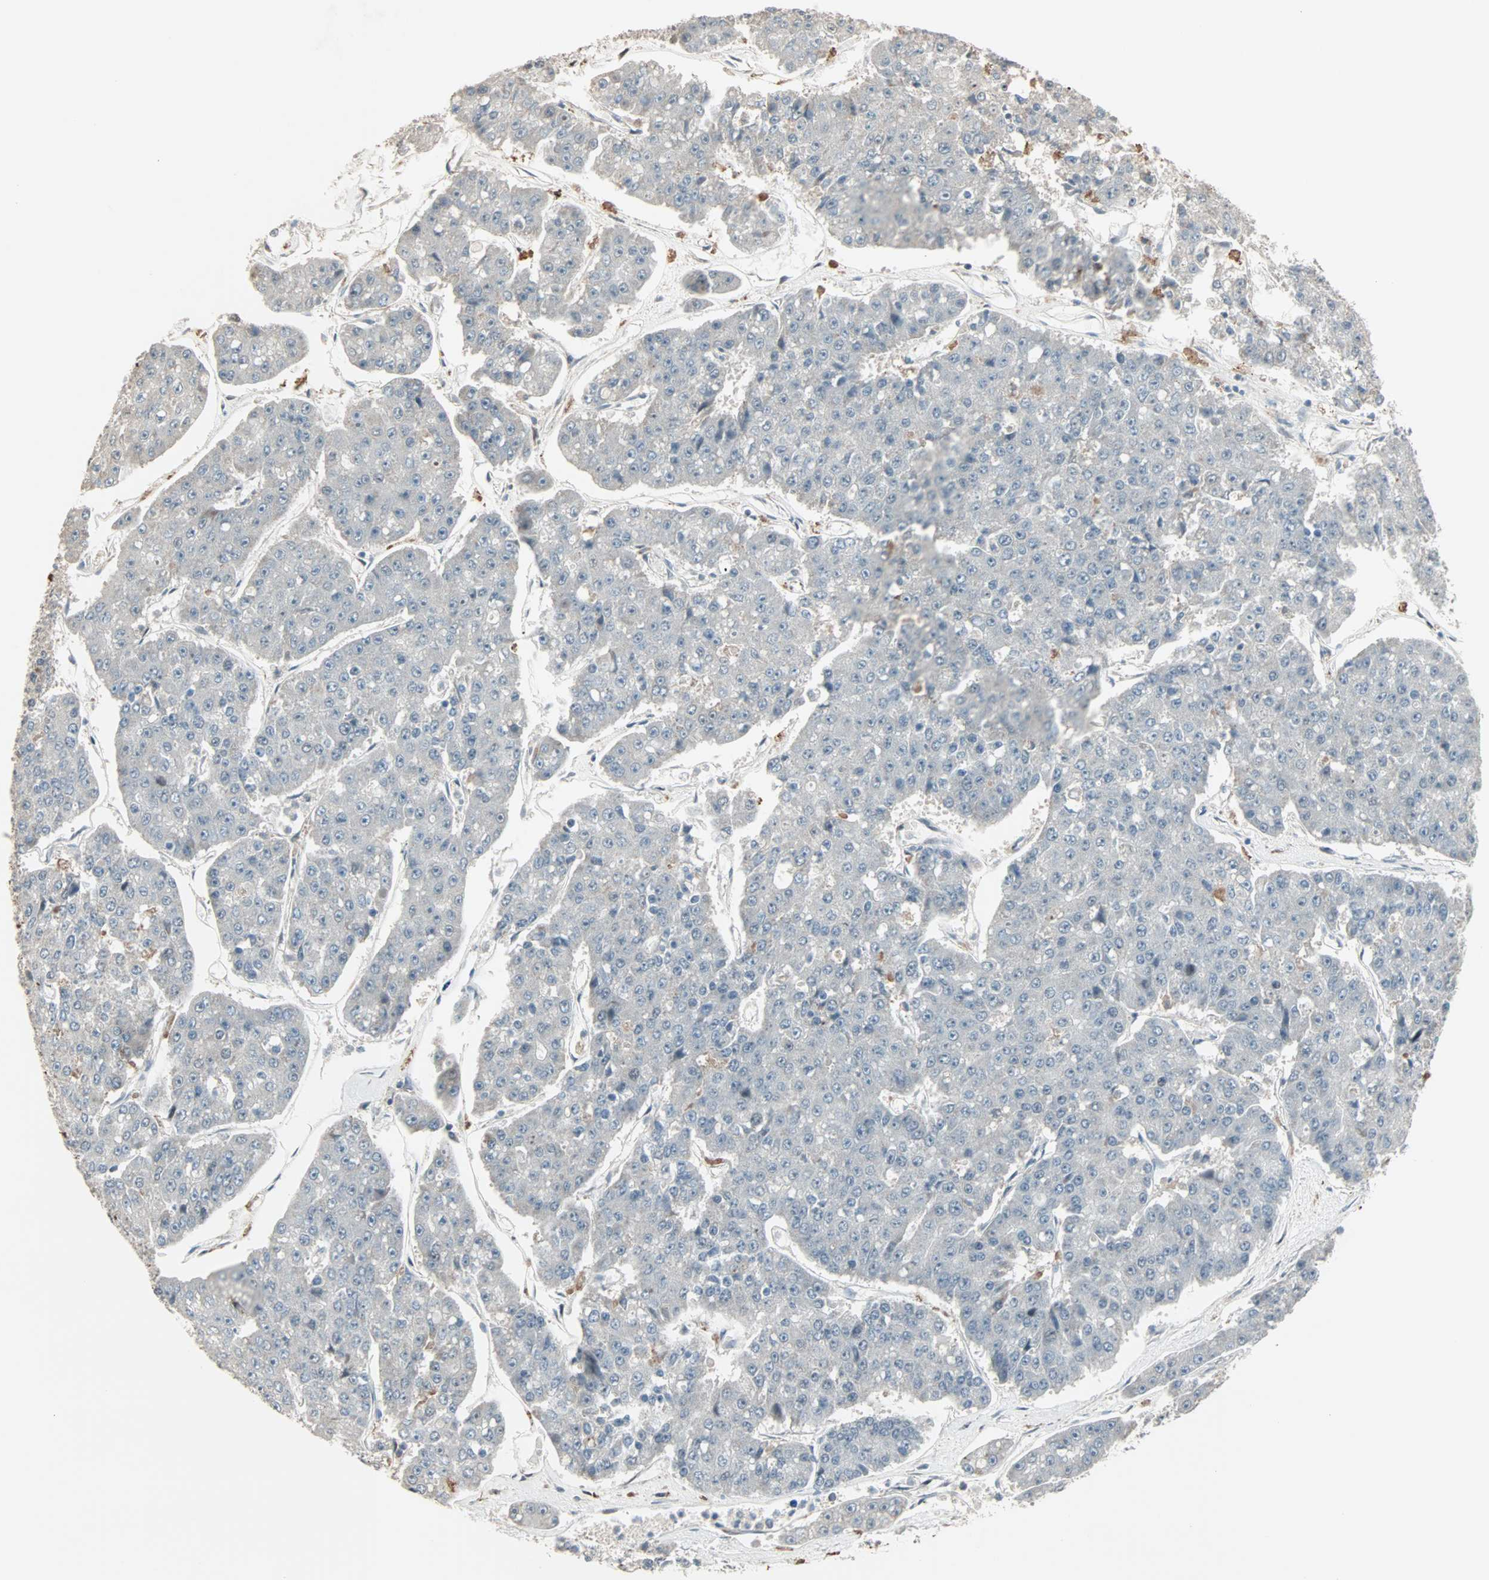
{"staining": {"intensity": "weak", "quantity": "<25%", "location": "cytoplasmic/membranous"}, "tissue": "pancreatic cancer", "cell_type": "Tumor cells", "image_type": "cancer", "snomed": [{"axis": "morphology", "description": "Adenocarcinoma, NOS"}, {"axis": "topography", "description": "Pancreas"}], "caption": "A high-resolution photomicrograph shows immunohistochemistry (IHC) staining of adenocarcinoma (pancreatic), which reveals no significant staining in tumor cells. (DAB (3,3'-diaminobenzidine) IHC visualized using brightfield microscopy, high magnification).", "gene": "KDM4A", "patient": {"sex": "male", "age": 50}}